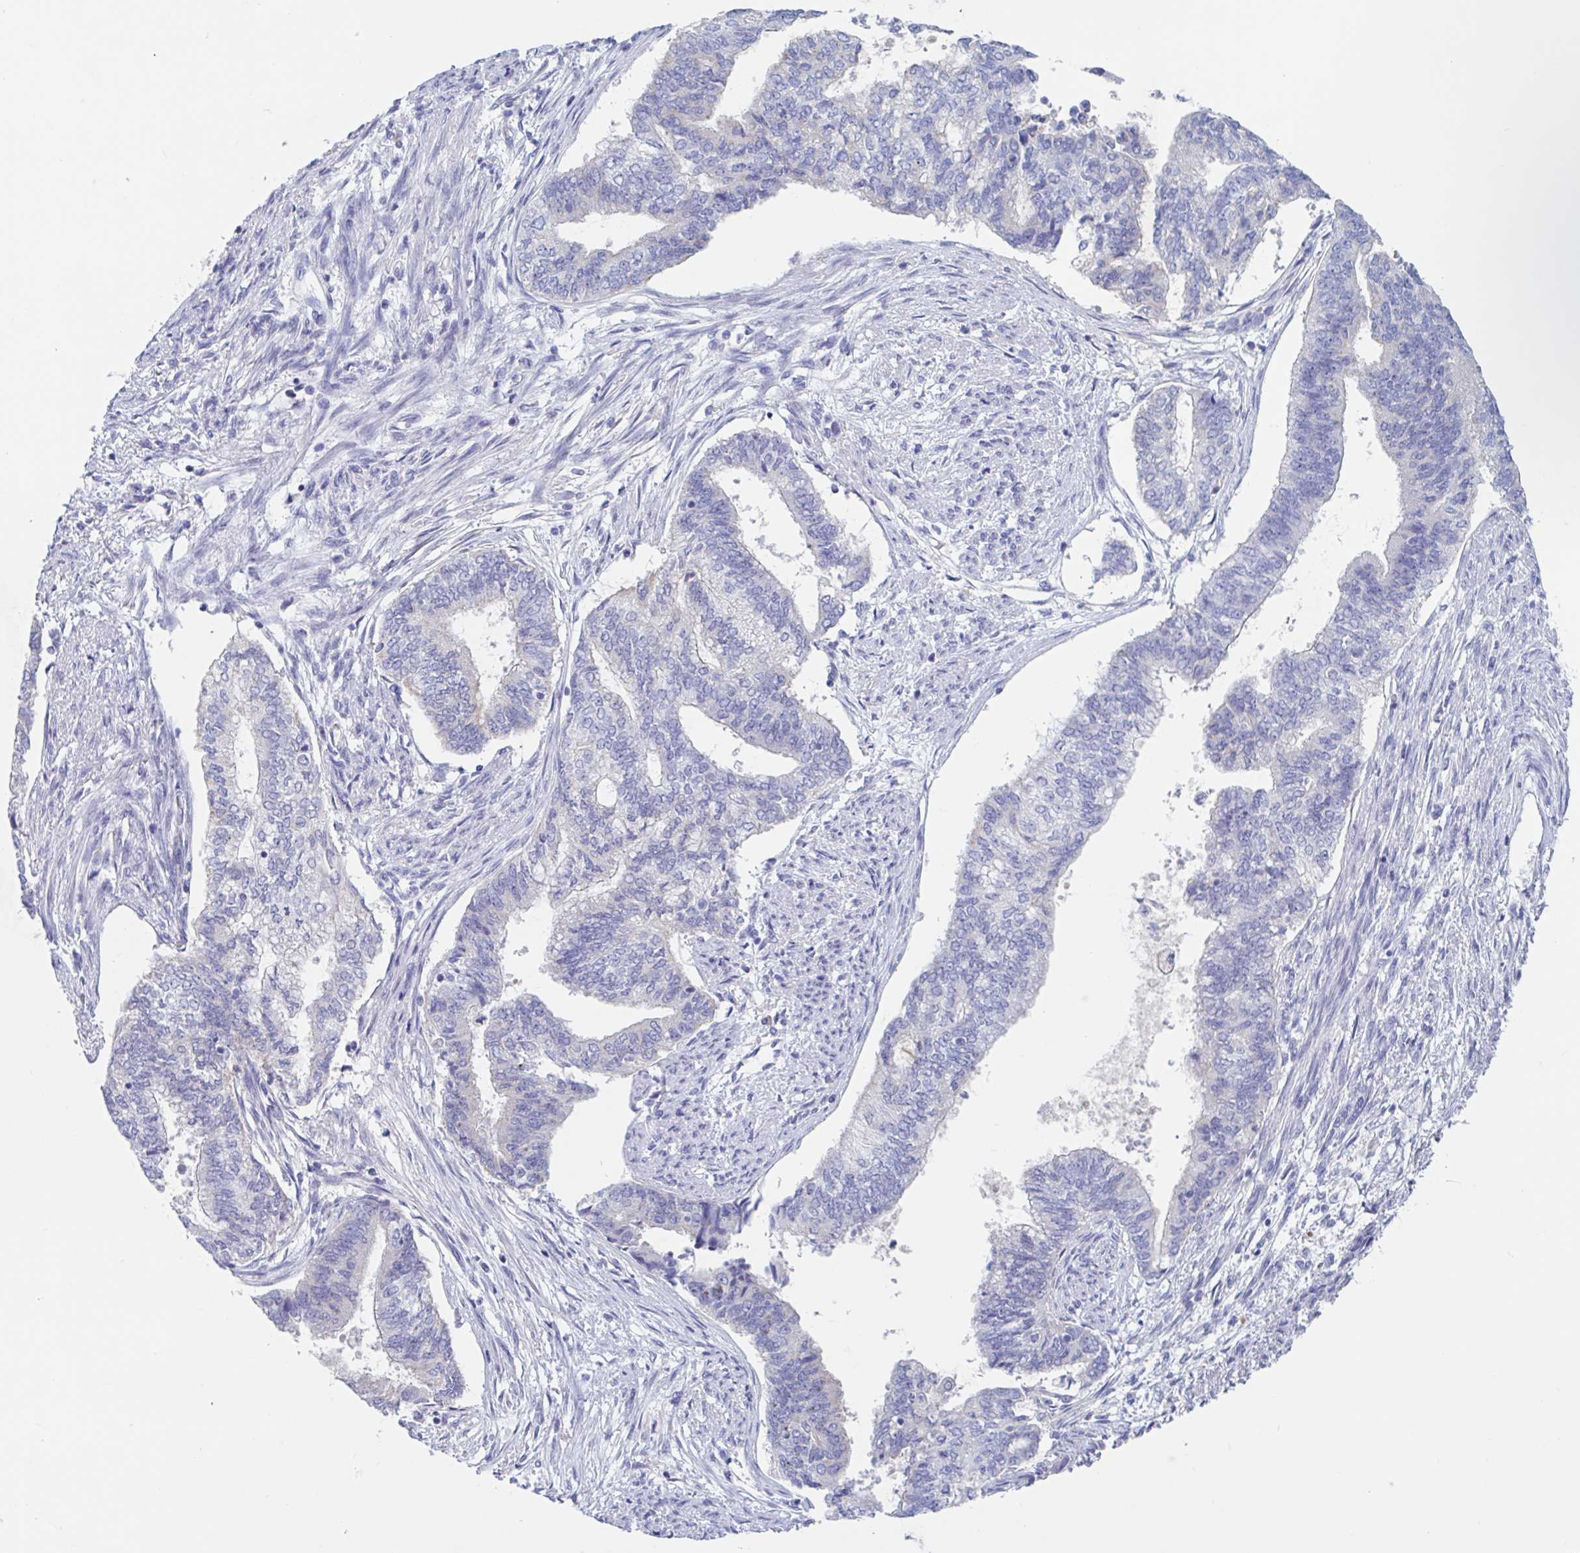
{"staining": {"intensity": "negative", "quantity": "none", "location": "none"}, "tissue": "endometrial cancer", "cell_type": "Tumor cells", "image_type": "cancer", "snomed": [{"axis": "morphology", "description": "Adenocarcinoma, NOS"}, {"axis": "topography", "description": "Endometrium"}], "caption": "Immunohistochemistry (IHC) histopathology image of neoplastic tissue: human endometrial adenocarcinoma stained with DAB (3,3'-diaminobenzidine) shows no significant protein expression in tumor cells.", "gene": "ZNHIT2", "patient": {"sex": "female", "age": 65}}